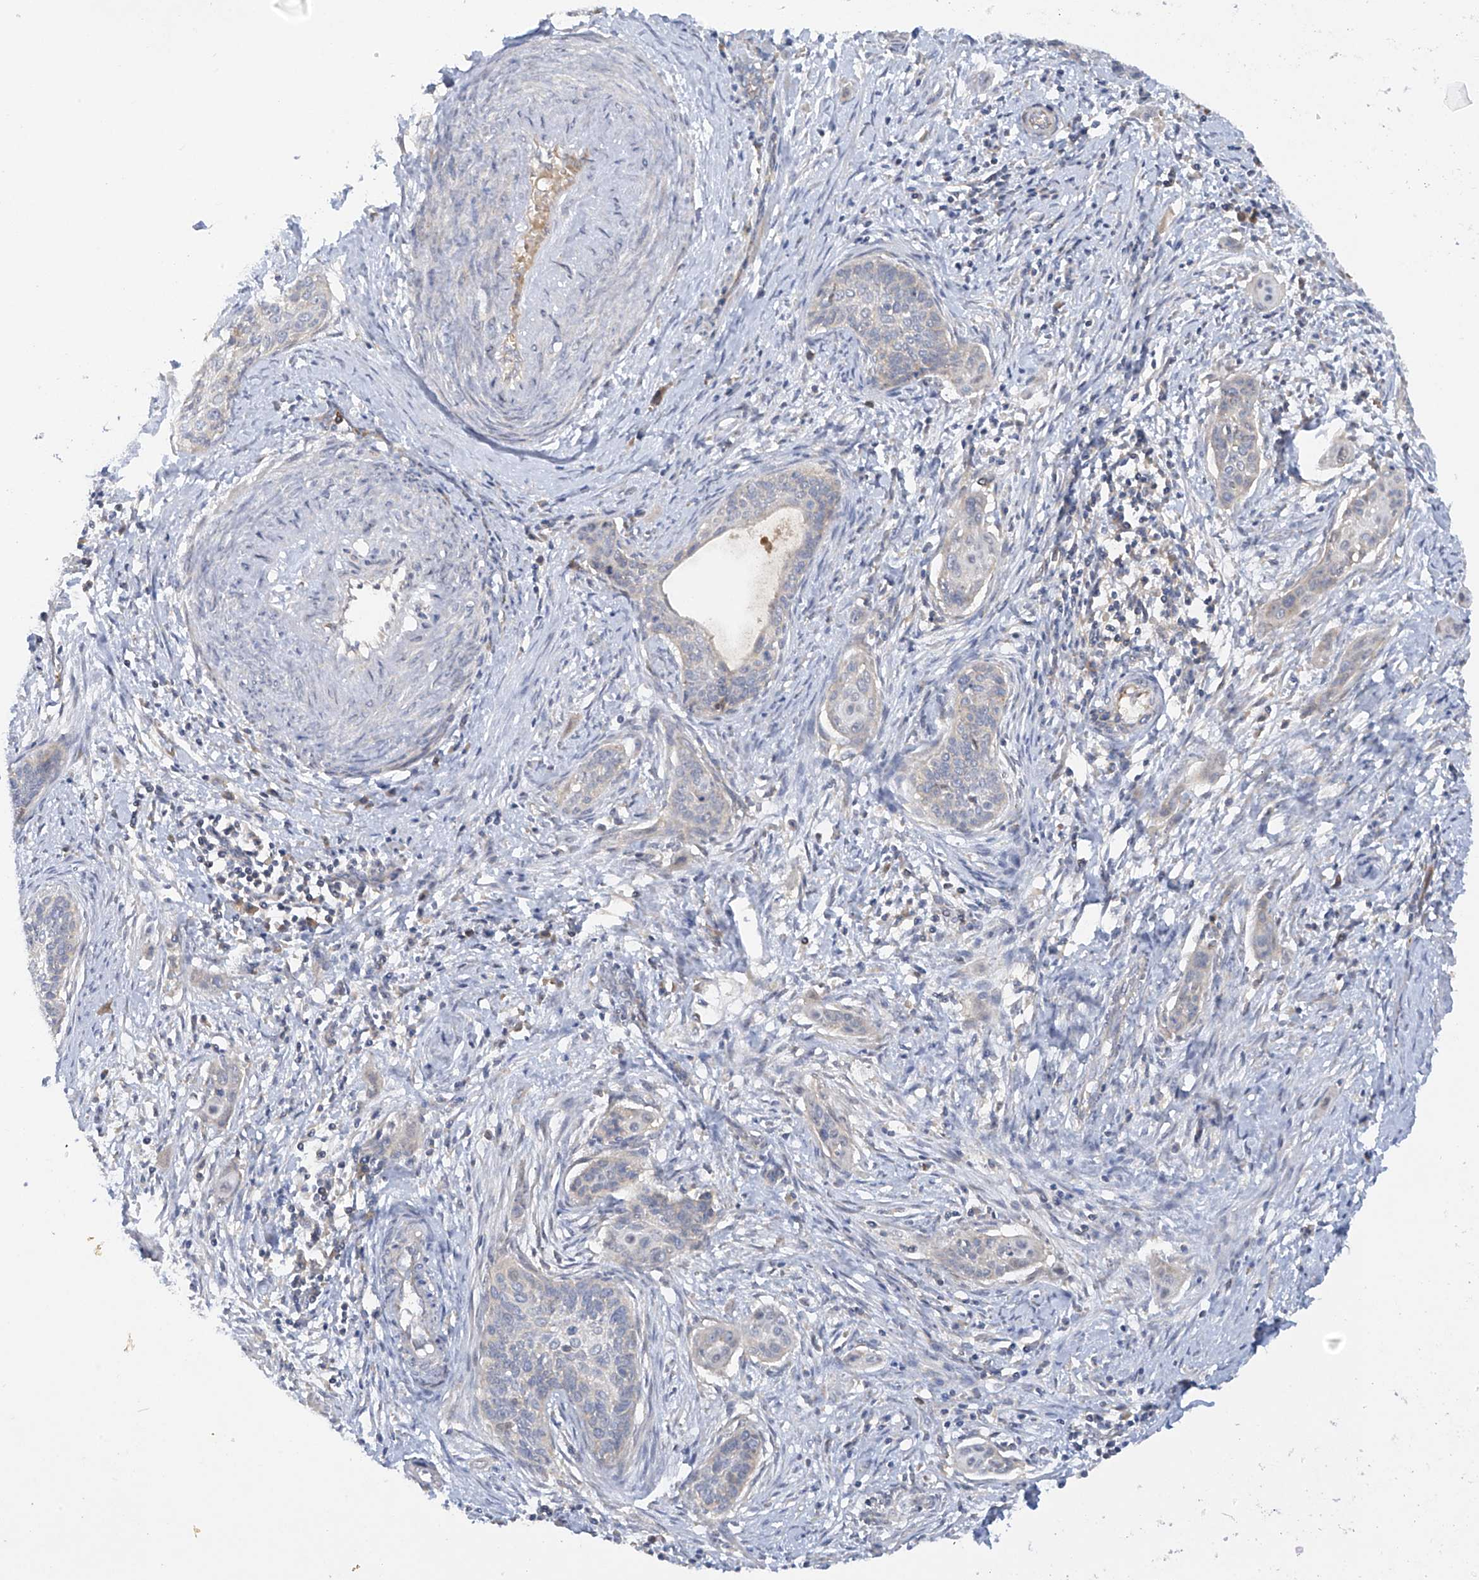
{"staining": {"intensity": "negative", "quantity": "none", "location": "none"}, "tissue": "cervical cancer", "cell_type": "Tumor cells", "image_type": "cancer", "snomed": [{"axis": "morphology", "description": "Squamous cell carcinoma, NOS"}, {"axis": "topography", "description": "Cervix"}], "caption": "The histopathology image reveals no significant expression in tumor cells of cervical squamous cell carcinoma.", "gene": "METTL18", "patient": {"sex": "female", "age": 33}}